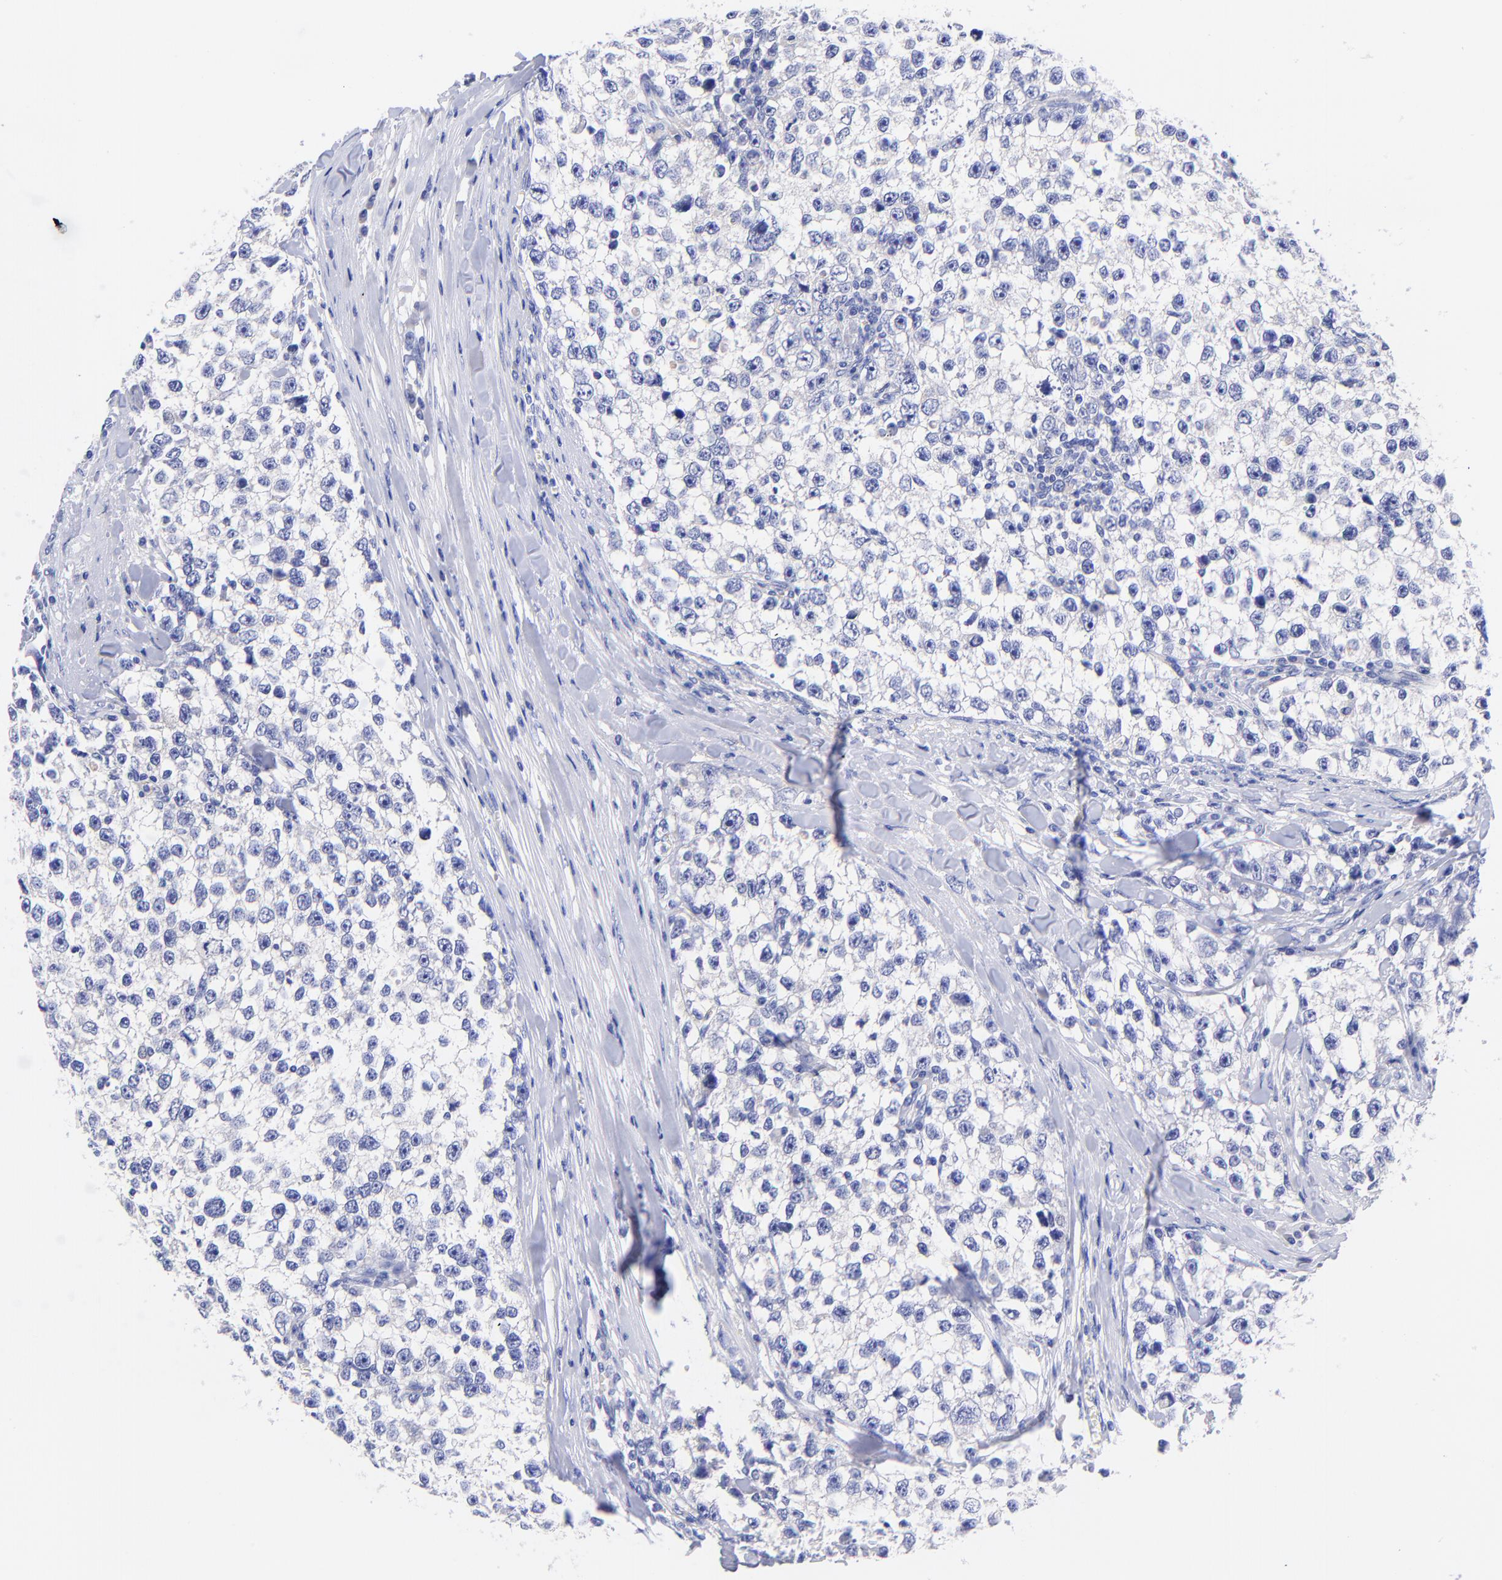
{"staining": {"intensity": "negative", "quantity": "none", "location": "none"}, "tissue": "testis cancer", "cell_type": "Tumor cells", "image_type": "cancer", "snomed": [{"axis": "morphology", "description": "Seminoma, NOS"}, {"axis": "morphology", "description": "Carcinoma, Embryonal, NOS"}, {"axis": "topography", "description": "Testis"}], "caption": "Immunohistochemical staining of testis cancer (embryonal carcinoma) demonstrates no significant positivity in tumor cells.", "gene": "GPHN", "patient": {"sex": "male", "age": 30}}